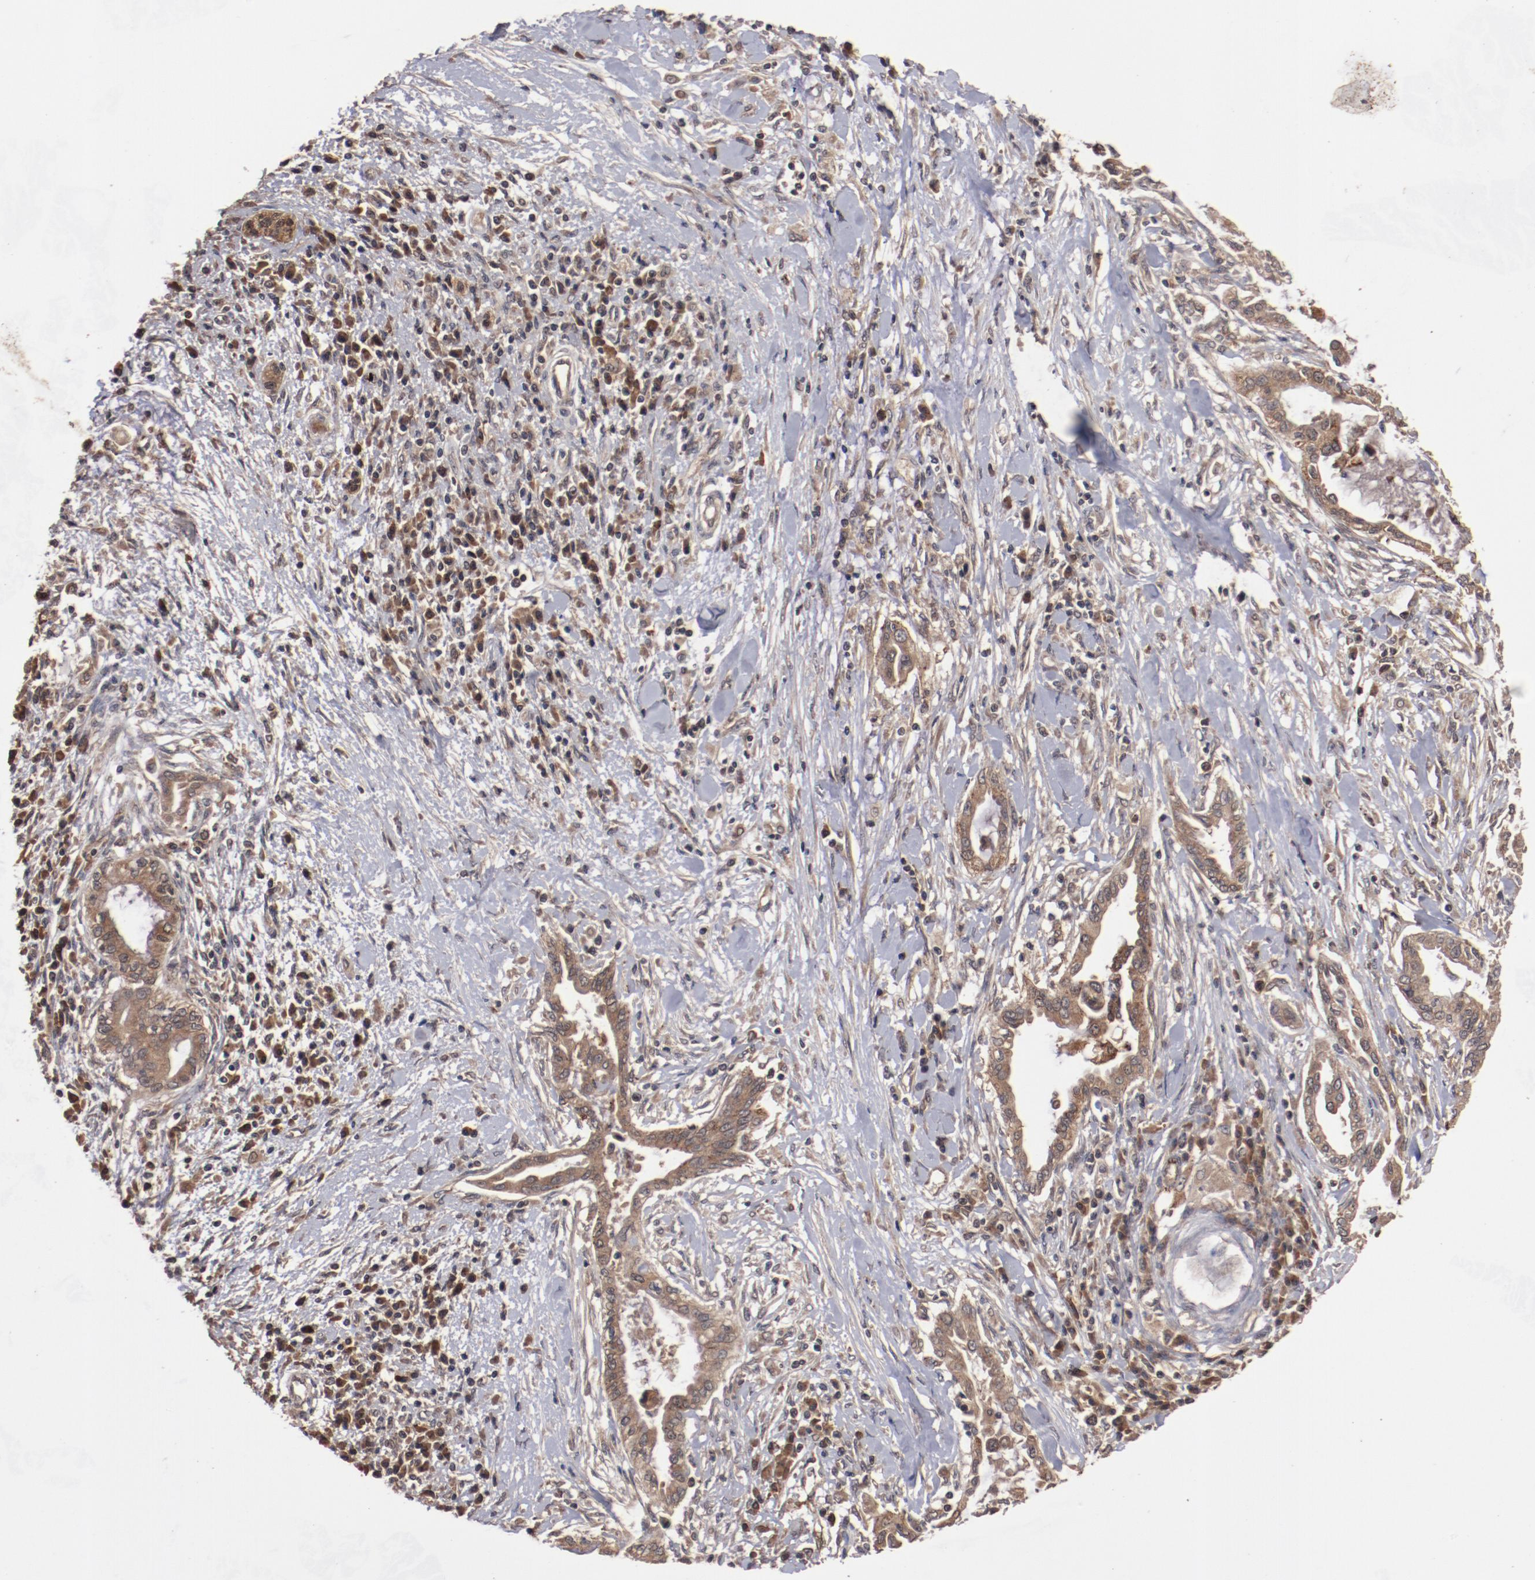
{"staining": {"intensity": "moderate", "quantity": ">75%", "location": "cytoplasmic/membranous"}, "tissue": "pancreatic cancer", "cell_type": "Tumor cells", "image_type": "cancer", "snomed": [{"axis": "morphology", "description": "Adenocarcinoma, NOS"}, {"axis": "topography", "description": "Pancreas"}], "caption": "Adenocarcinoma (pancreatic) stained with a protein marker reveals moderate staining in tumor cells.", "gene": "TENM1", "patient": {"sex": "female", "age": 64}}